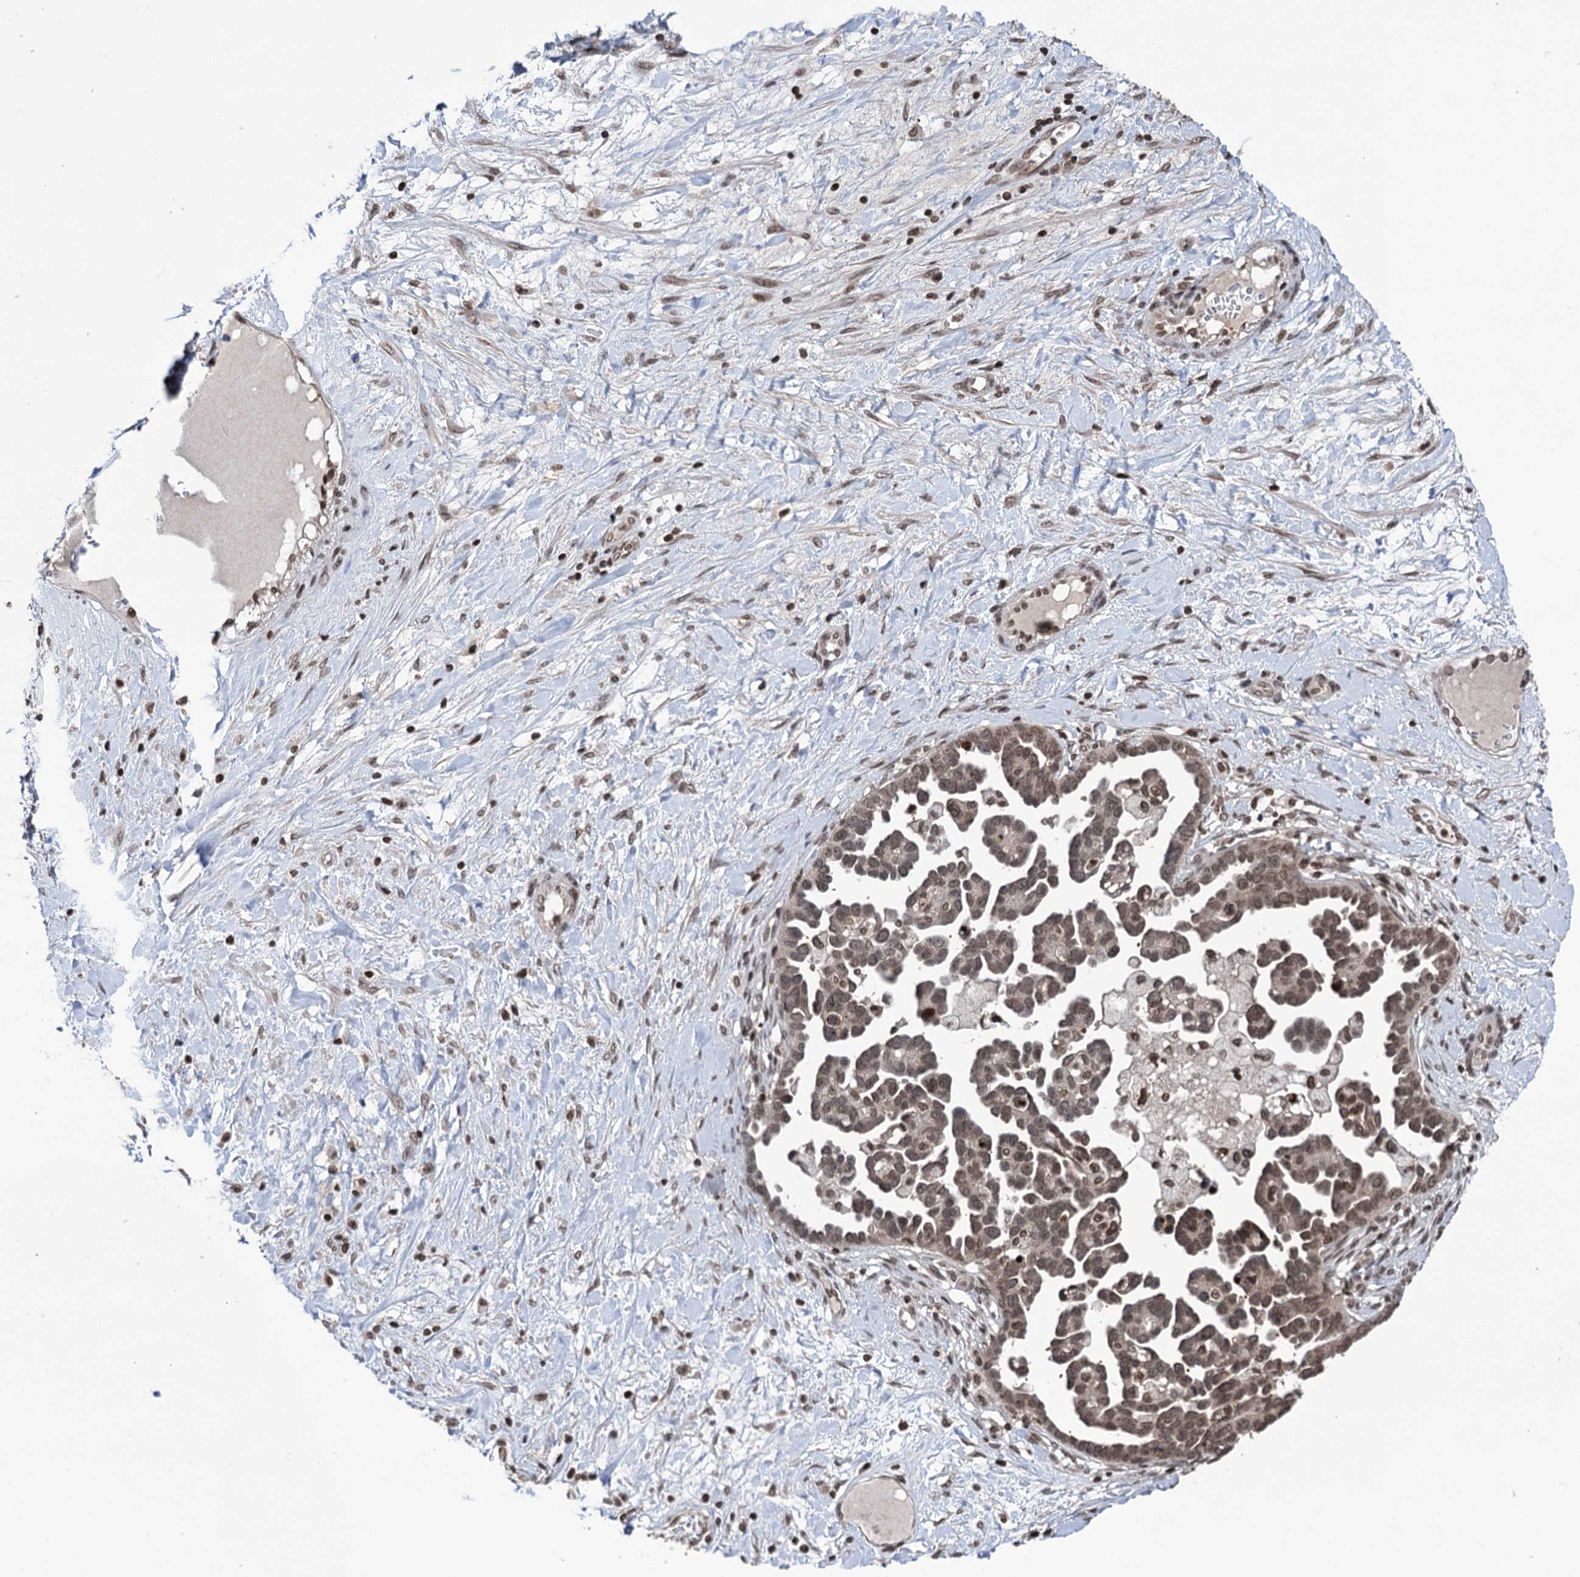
{"staining": {"intensity": "moderate", "quantity": ">75%", "location": "nuclear"}, "tissue": "ovarian cancer", "cell_type": "Tumor cells", "image_type": "cancer", "snomed": [{"axis": "morphology", "description": "Cystadenocarcinoma, serous, NOS"}, {"axis": "topography", "description": "Ovary"}], "caption": "Immunohistochemical staining of serous cystadenocarcinoma (ovarian) exhibits medium levels of moderate nuclear protein expression in about >75% of tumor cells.", "gene": "CCDC77", "patient": {"sex": "female", "age": 54}}